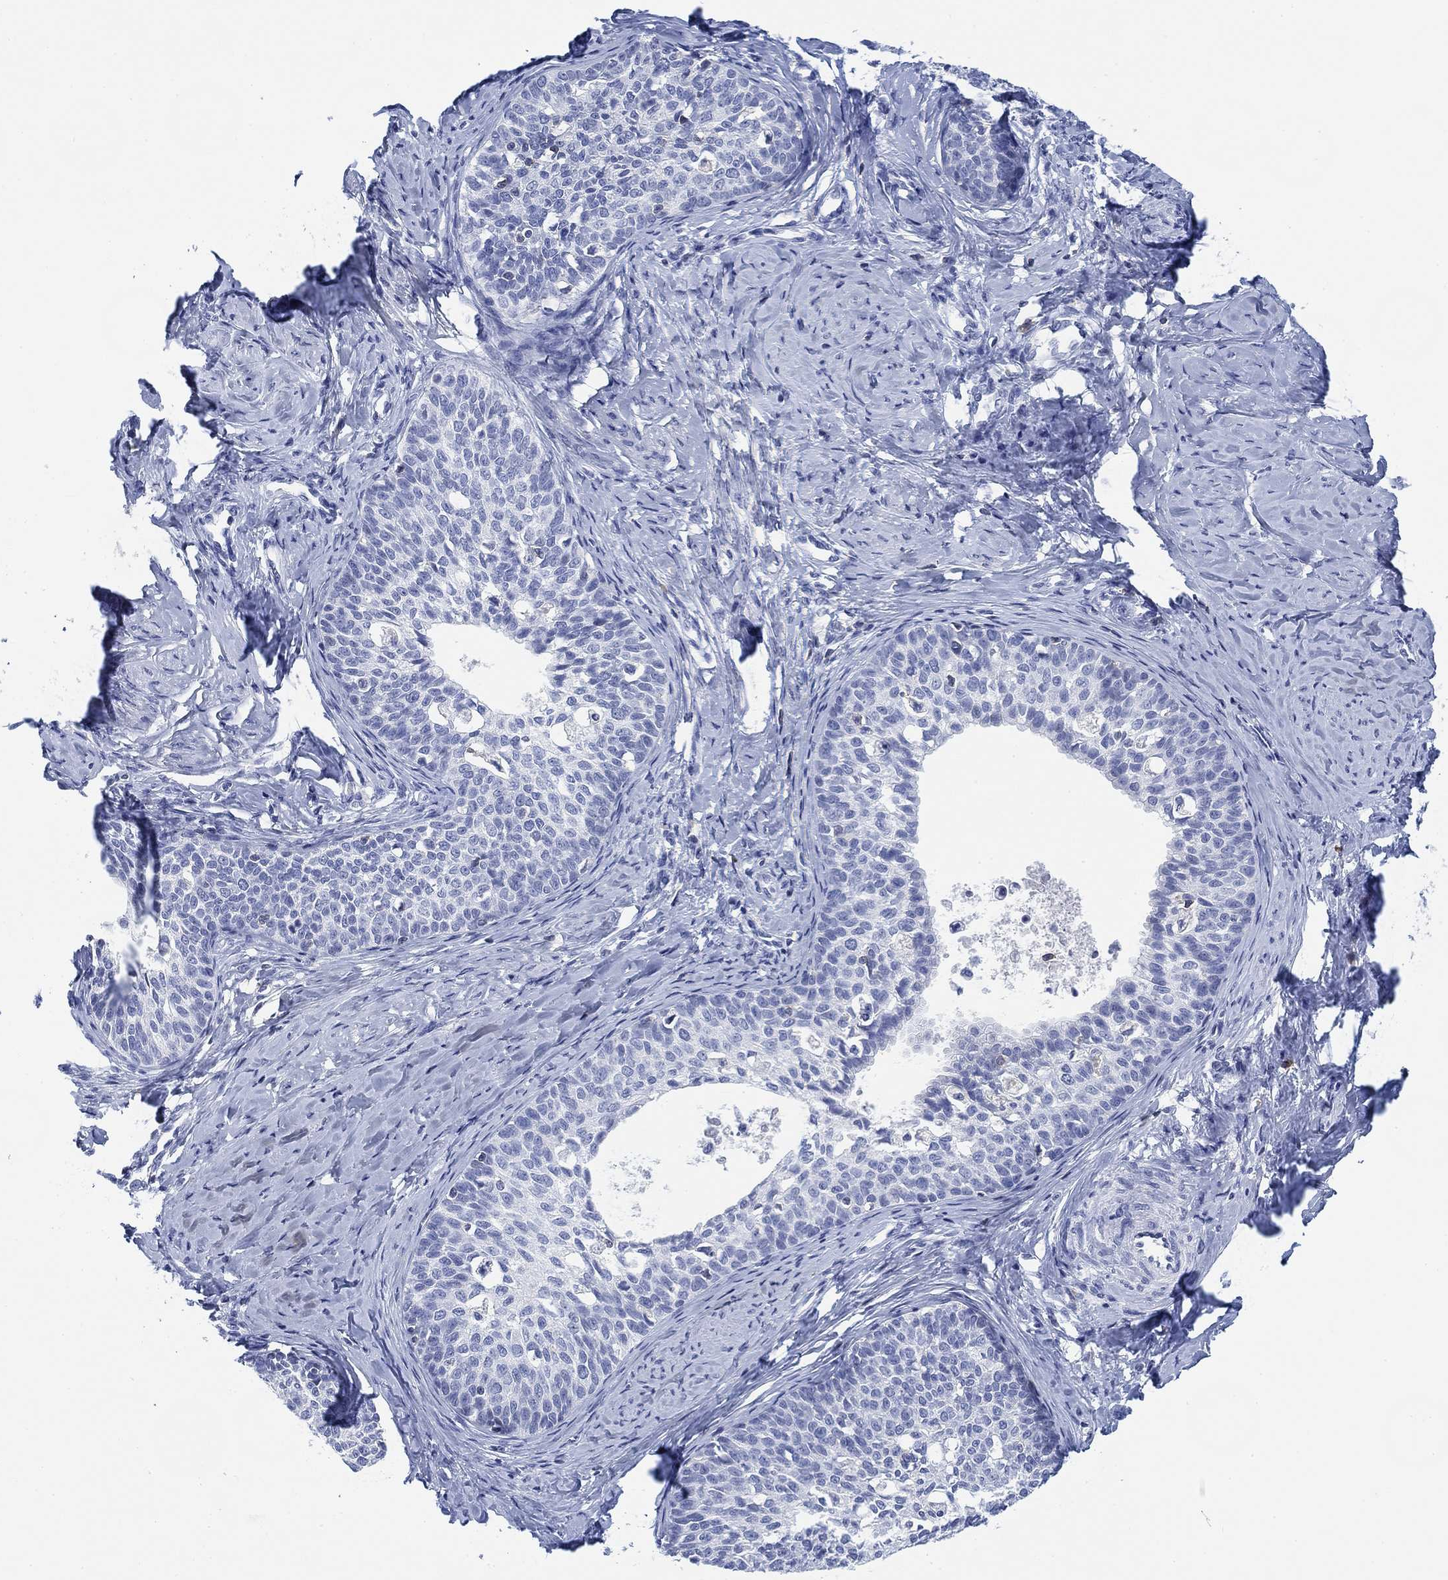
{"staining": {"intensity": "negative", "quantity": "none", "location": "none"}, "tissue": "cervical cancer", "cell_type": "Tumor cells", "image_type": "cancer", "snomed": [{"axis": "morphology", "description": "Squamous cell carcinoma, NOS"}, {"axis": "topography", "description": "Cervix"}], "caption": "Cervical cancer (squamous cell carcinoma) was stained to show a protein in brown. There is no significant expression in tumor cells.", "gene": "FYB1", "patient": {"sex": "female", "age": 51}}